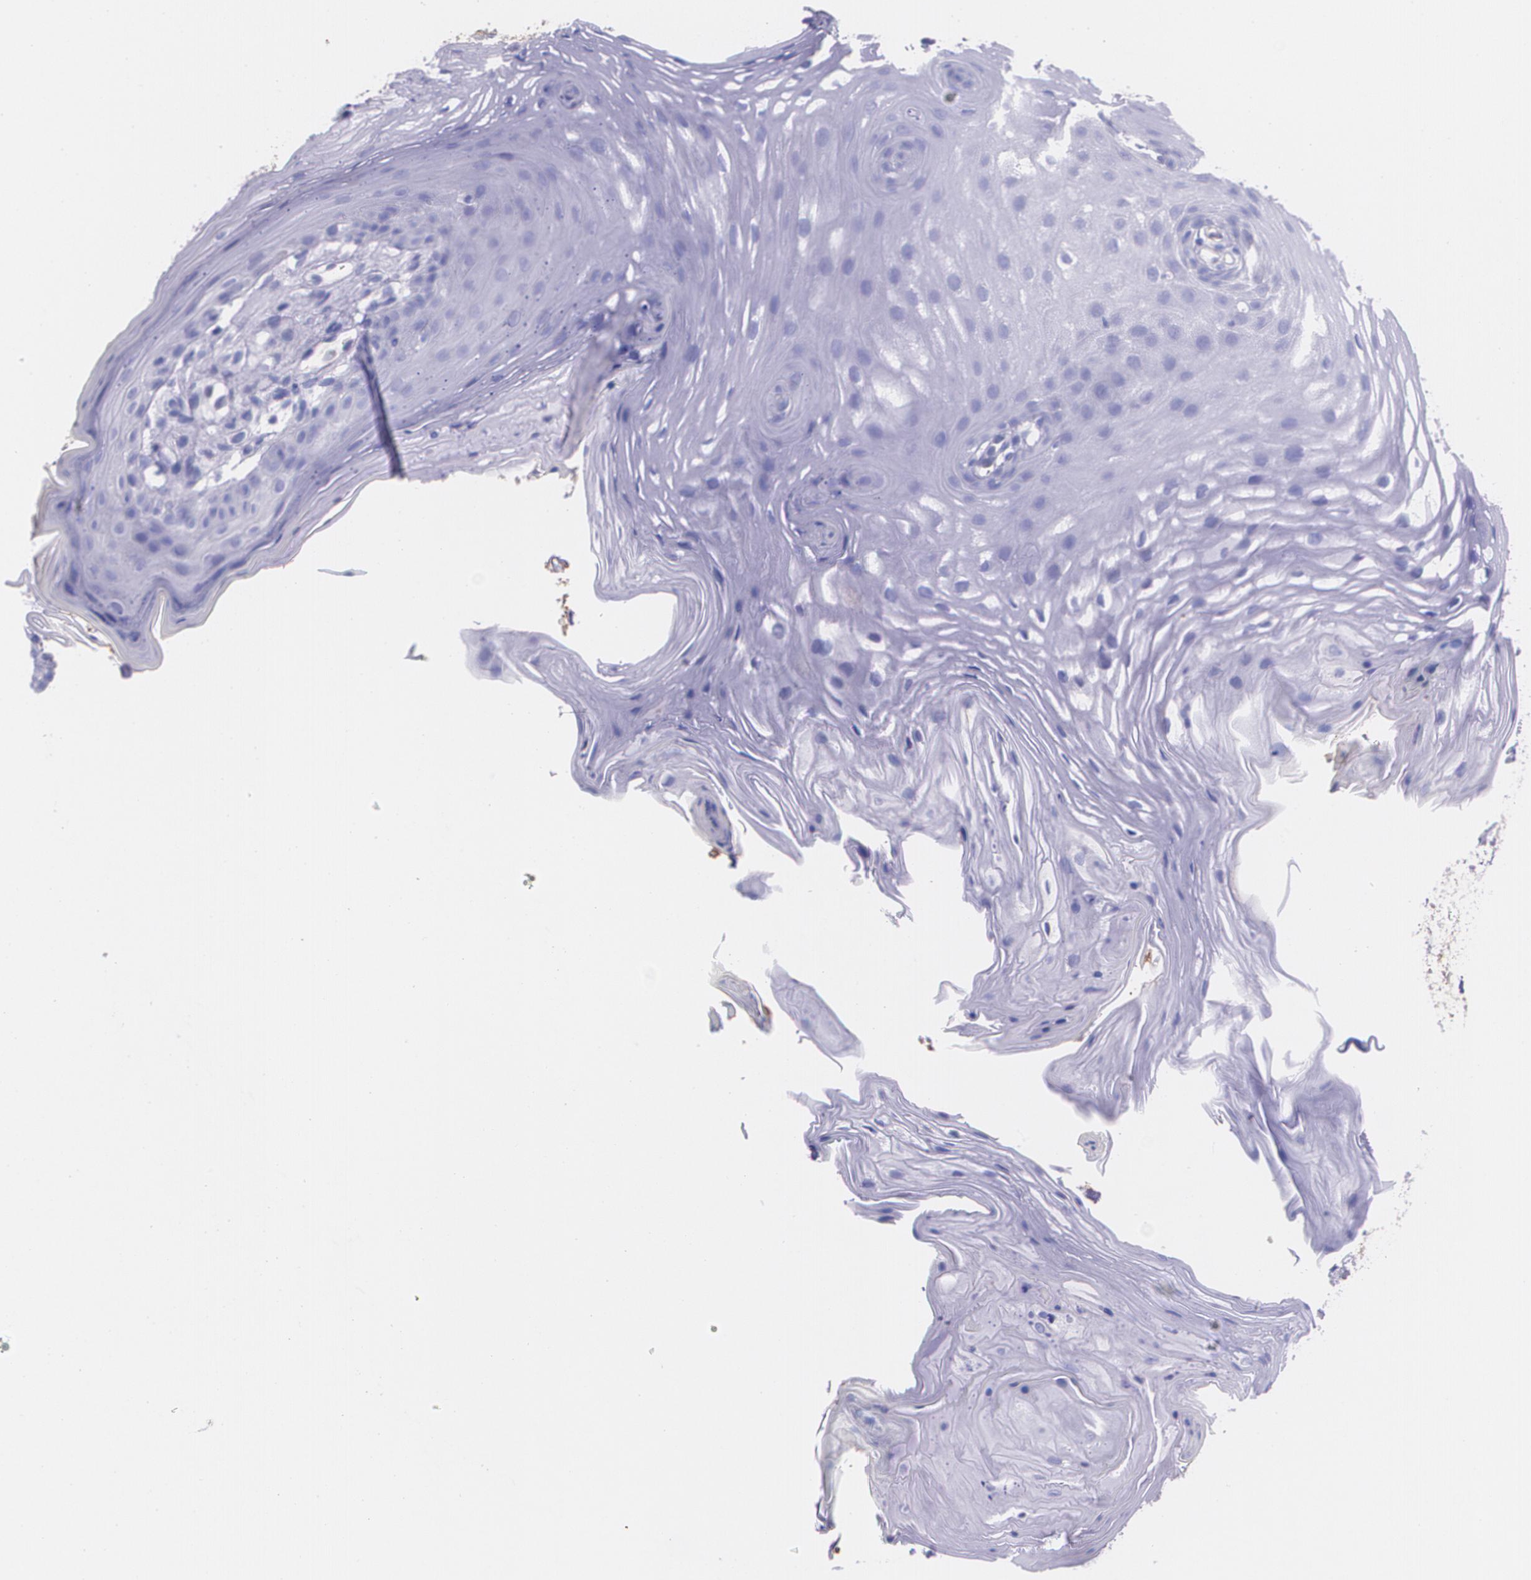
{"staining": {"intensity": "negative", "quantity": "none", "location": "none"}, "tissue": "oral mucosa", "cell_type": "Squamous epithelial cells", "image_type": "normal", "snomed": [{"axis": "morphology", "description": "Normal tissue, NOS"}, {"axis": "topography", "description": "Oral tissue"}], "caption": "This is an immunohistochemistry (IHC) histopathology image of unremarkable human oral mucosa. There is no expression in squamous epithelial cells.", "gene": "MMP2", "patient": {"sex": "male", "age": 62}}